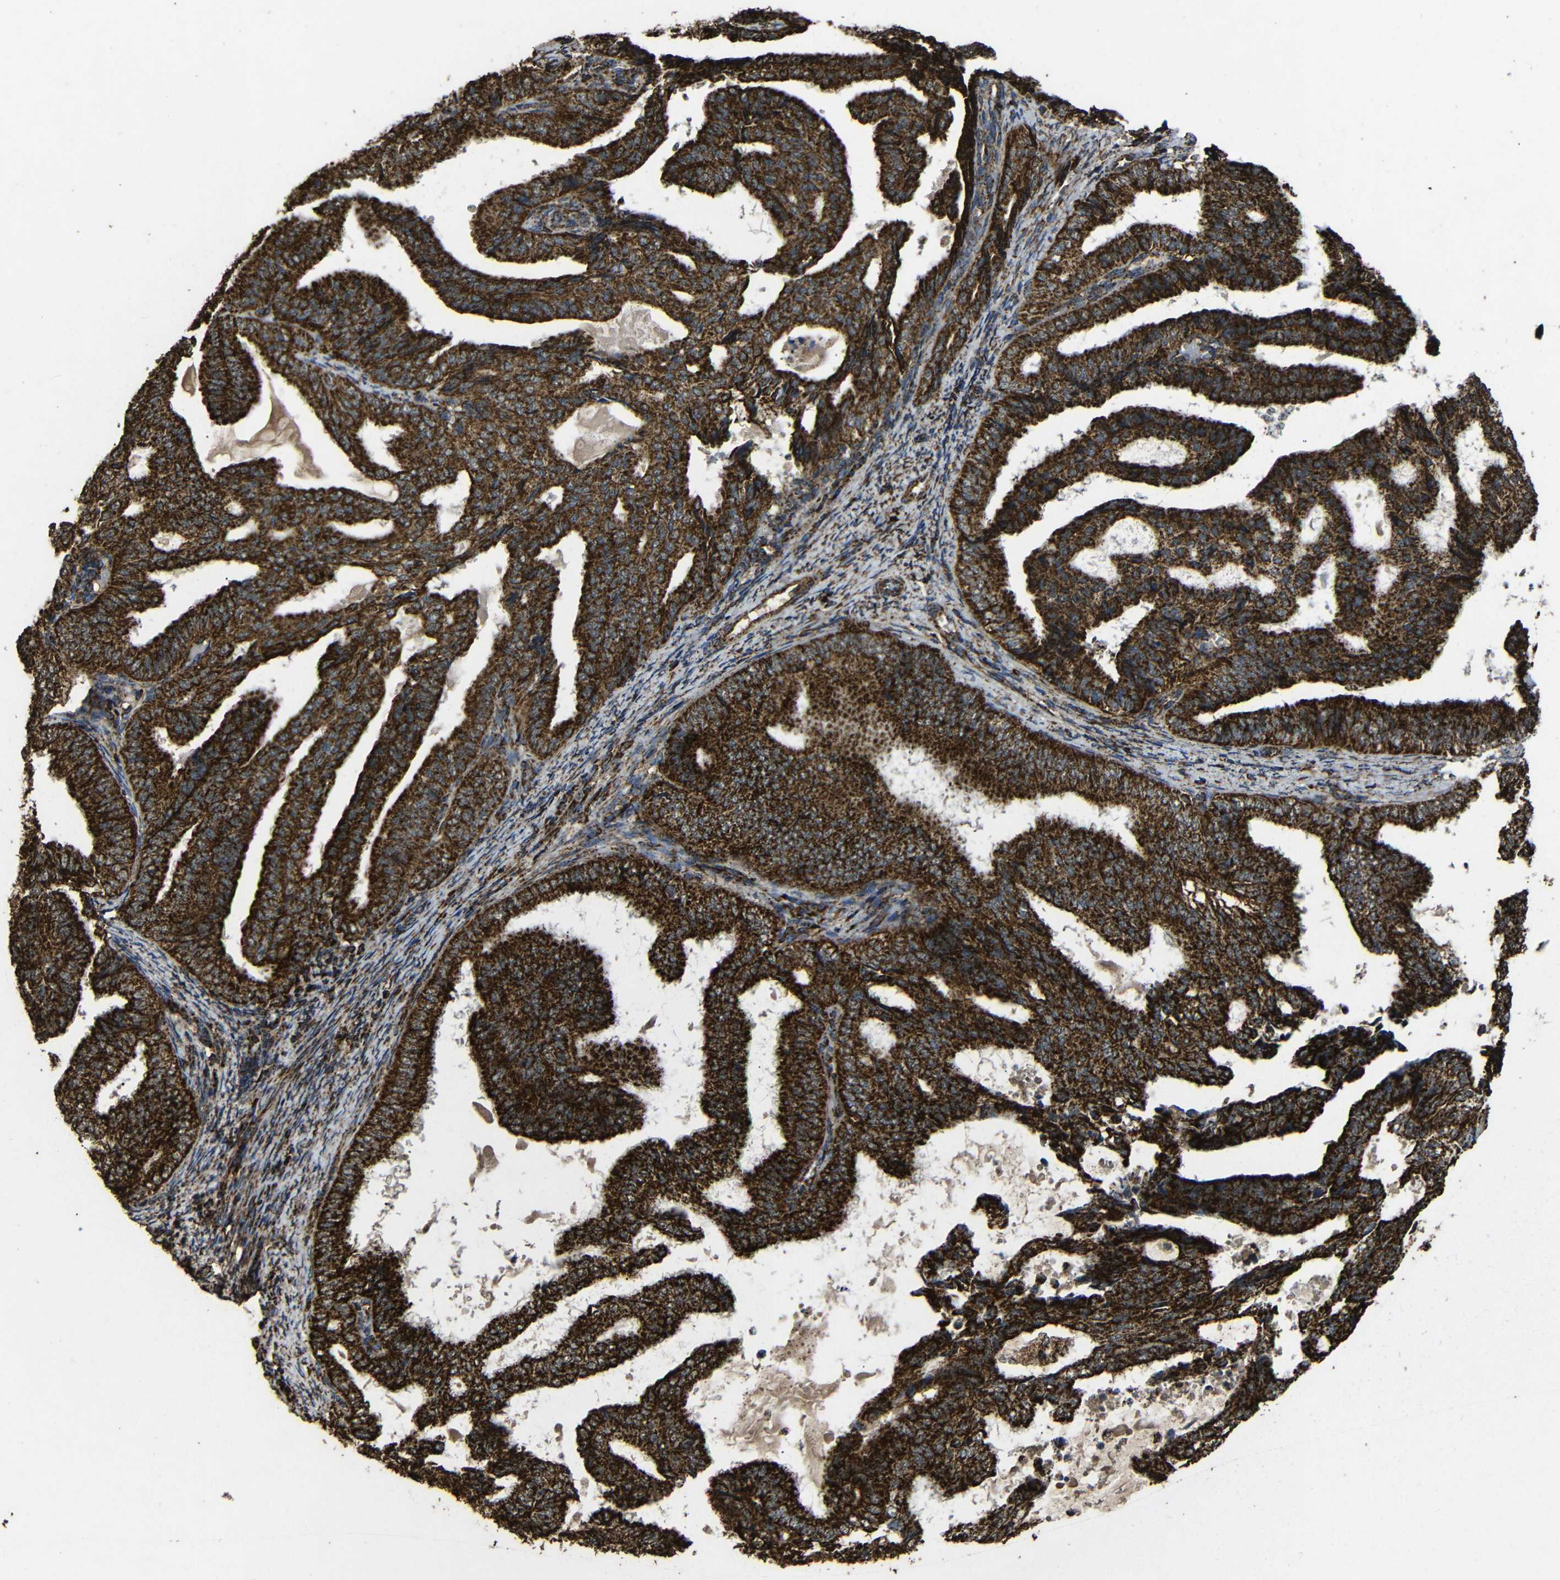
{"staining": {"intensity": "strong", "quantity": ">75%", "location": "cytoplasmic/membranous"}, "tissue": "endometrial cancer", "cell_type": "Tumor cells", "image_type": "cancer", "snomed": [{"axis": "morphology", "description": "Adenocarcinoma, NOS"}, {"axis": "topography", "description": "Endometrium"}], "caption": "Endometrial adenocarcinoma stained with a protein marker displays strong staining in tumor cells.", "gene": "ATP5F1A", "patient": {"sex": "female", "age": 58}}